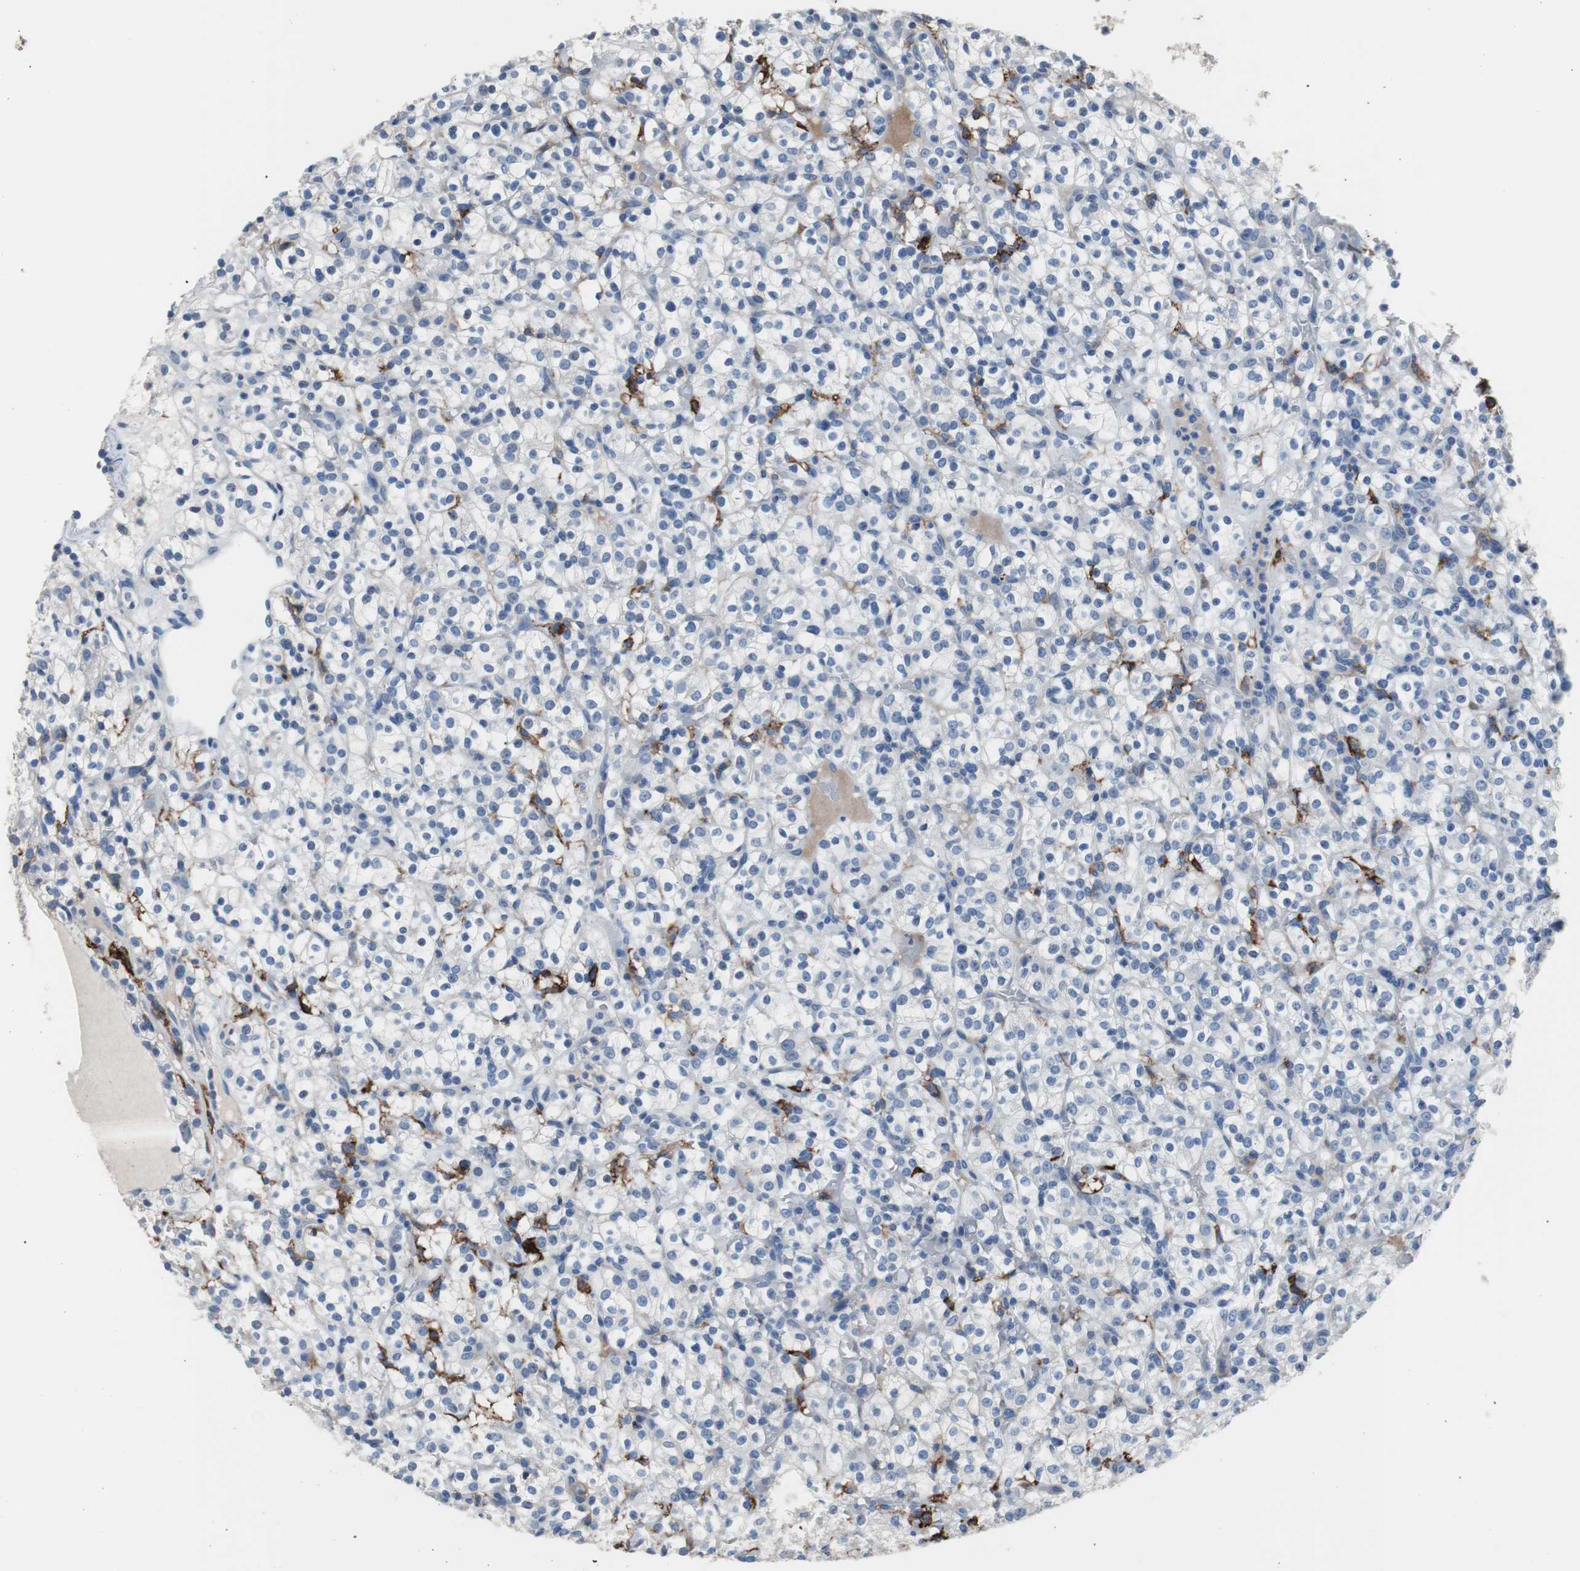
{"staining": {"intensity": "negative", "quantity": "none", "location": "none"}, "tissue": "renal cancer", "cell_type": "Tumor cells", "image_type": "cancer", "snomed": [{"axis": "morphology", "description": "Normal tissue, NOS"}, {"axis": "morphology", "description": "Adenocarcinoma, NOS"}, {"axis": "topography", "description": "Kidney"}], "caption": "This is an immunohistochemistry (IHC) histopathology image of renal adenocarcinoma. There is no staining in tumor cells.", "gene": "FCGR2B", "patient": {"sex": "female", "age": 72}}